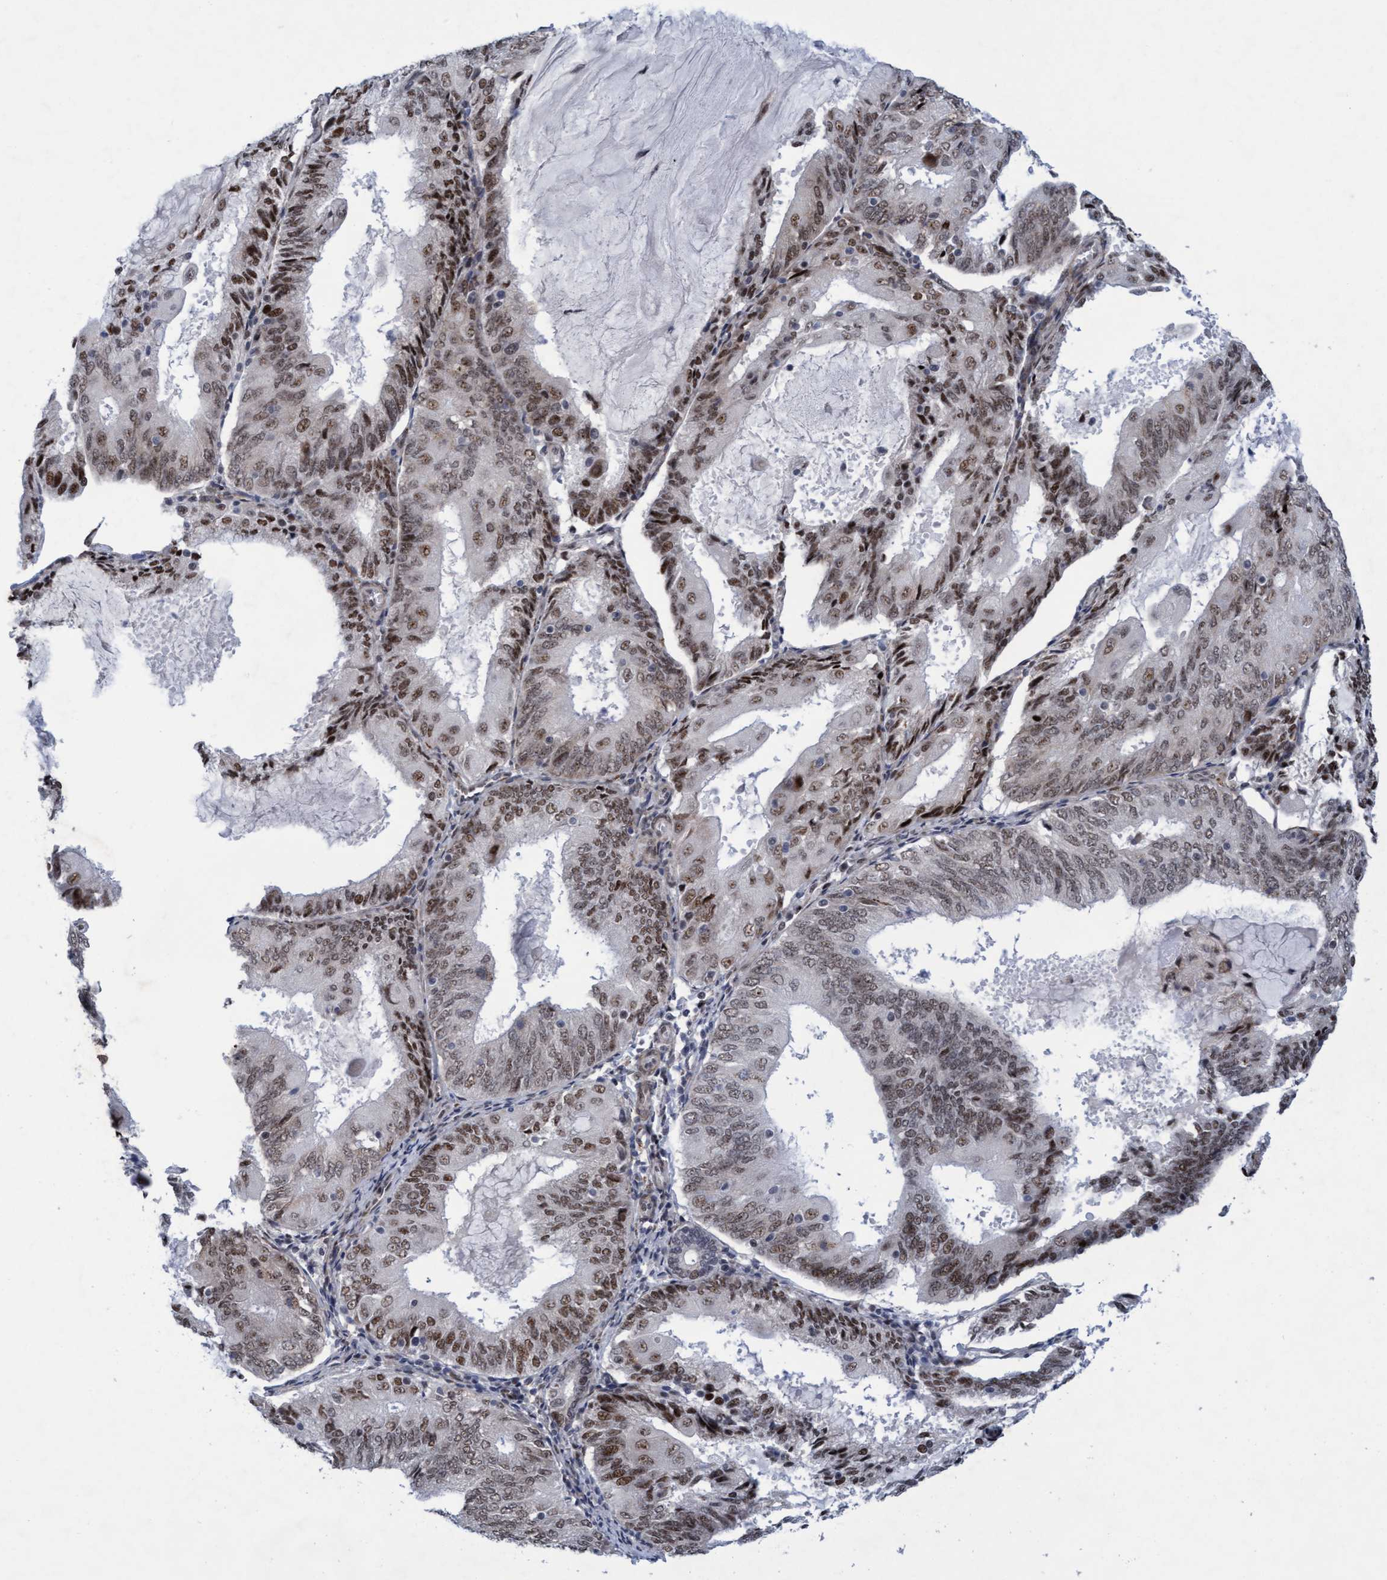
{"staining": {"intensity": "weak", "quantity": ">75%", "location": "nuclear"}, "tissue": "endometrial cancer", "cell_type": "Tumor cells", "image_type": "cancer", "snomed": [{"axis": "morphology", "description": "Adenocarcinoma, NOS"}, {"axis": "topography", "description": "Endometrium"}], "caption": "Adenocarcinoma (endometrial) stained with a brown dye displays weak nuclear positive staining in approximately >75% of tumor cells.", "gene": "GLT6D1", "patient": {"sex": "female", "age": 81}}